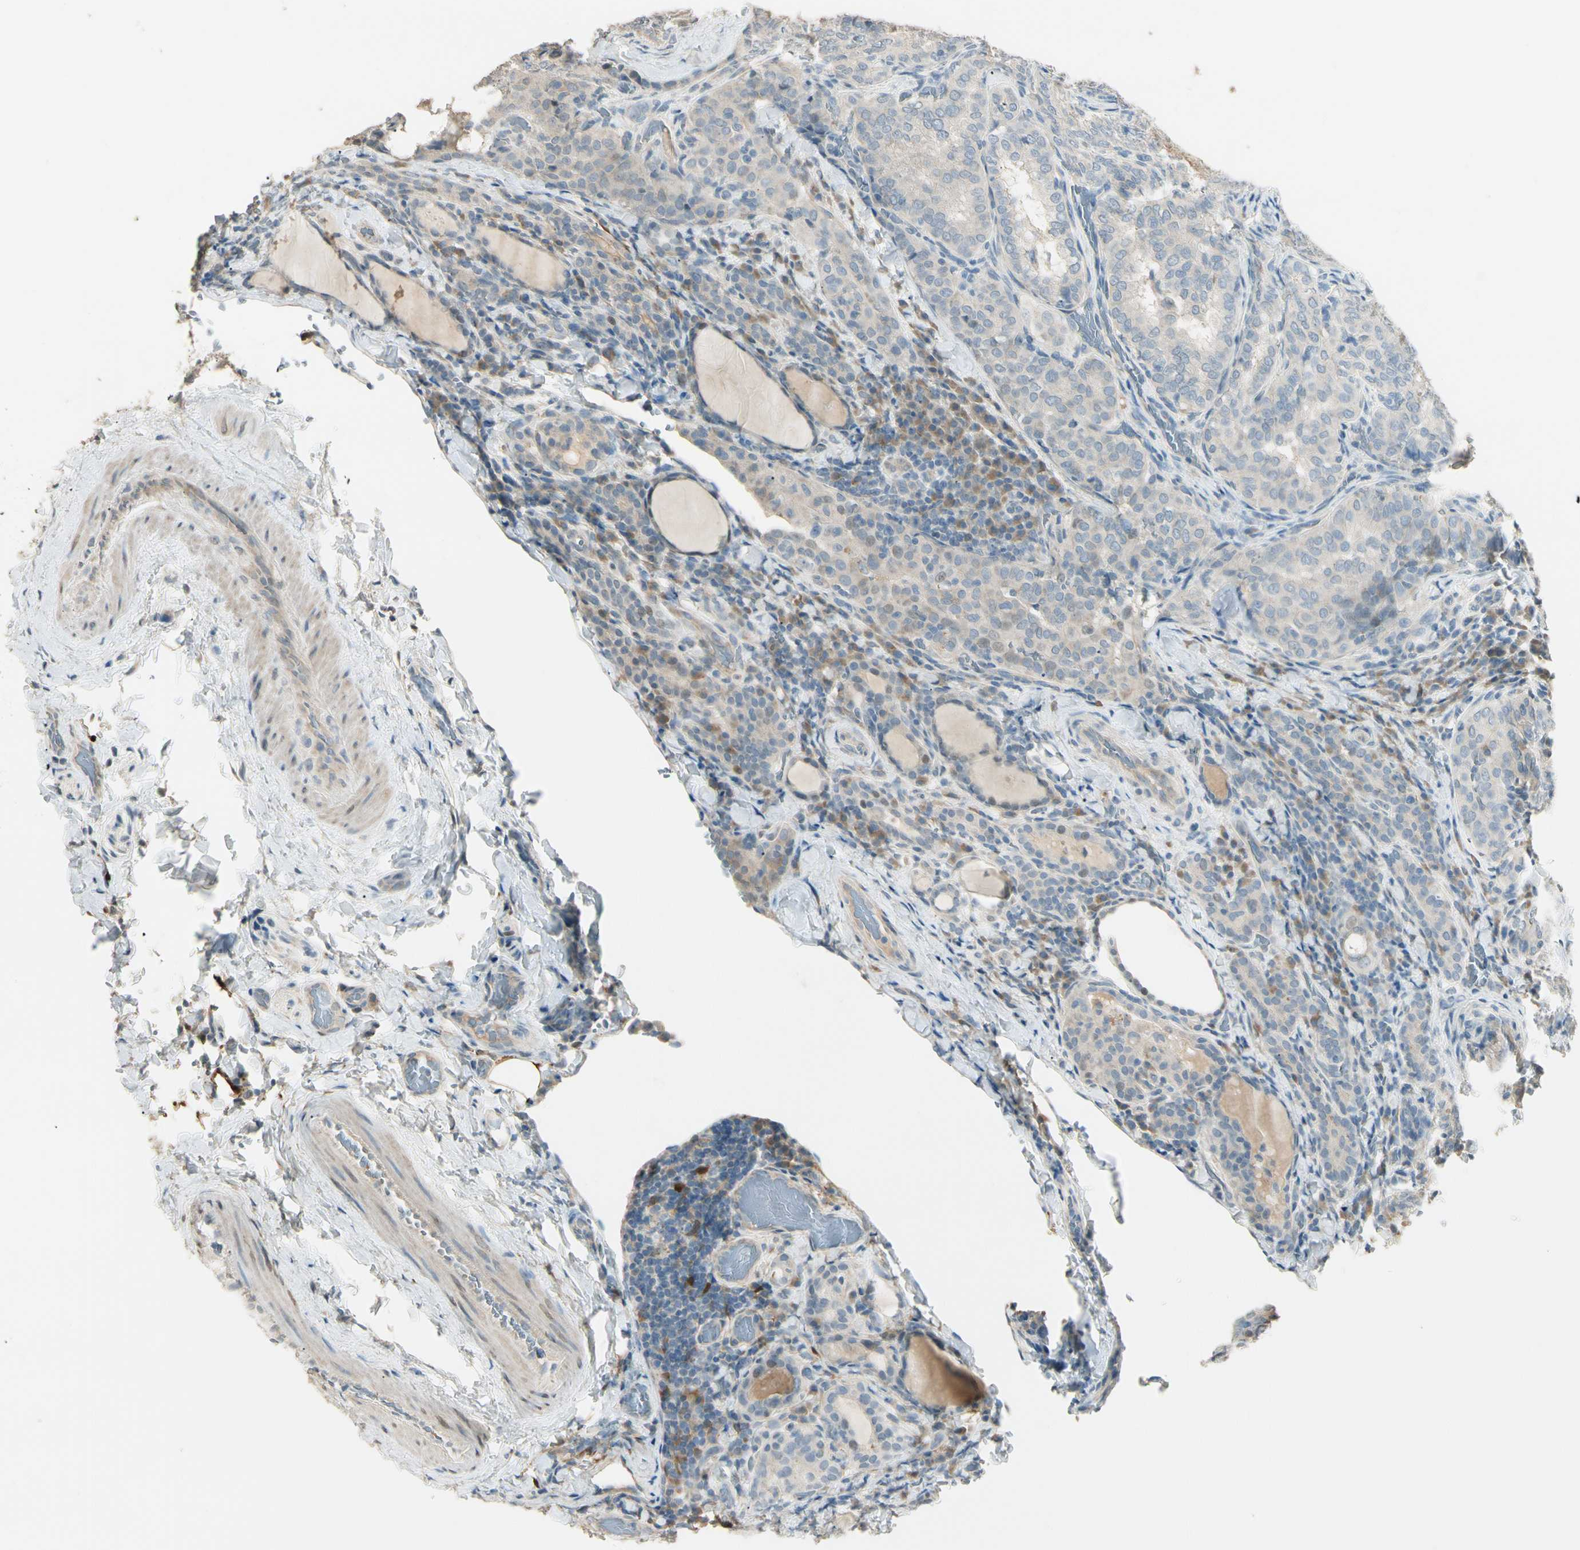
{"staining": {"intensity": "weak", "quantity": "<25%", "location": "cytoplasmic/membranous"}, "tissue": "thyroid cancer", "cell_type": "Tumor cells", "image_type": "cancer", "snomed": [{"axis": "morphology", "description": "Normal tissue, NOS"}, {"axis": "morphology", "description": "Papillary adenocarcinoma, NOS"}, {"axis": "topography", "description": "Thyroid gland"}], "caption": "Protein analysis of thyroid cancer displays no significant positivity in tumor cells. (IHC, brightfield microscopy, high magnification).", "gene": "GNE", "patient": {"sex": "female", "age": 30}}